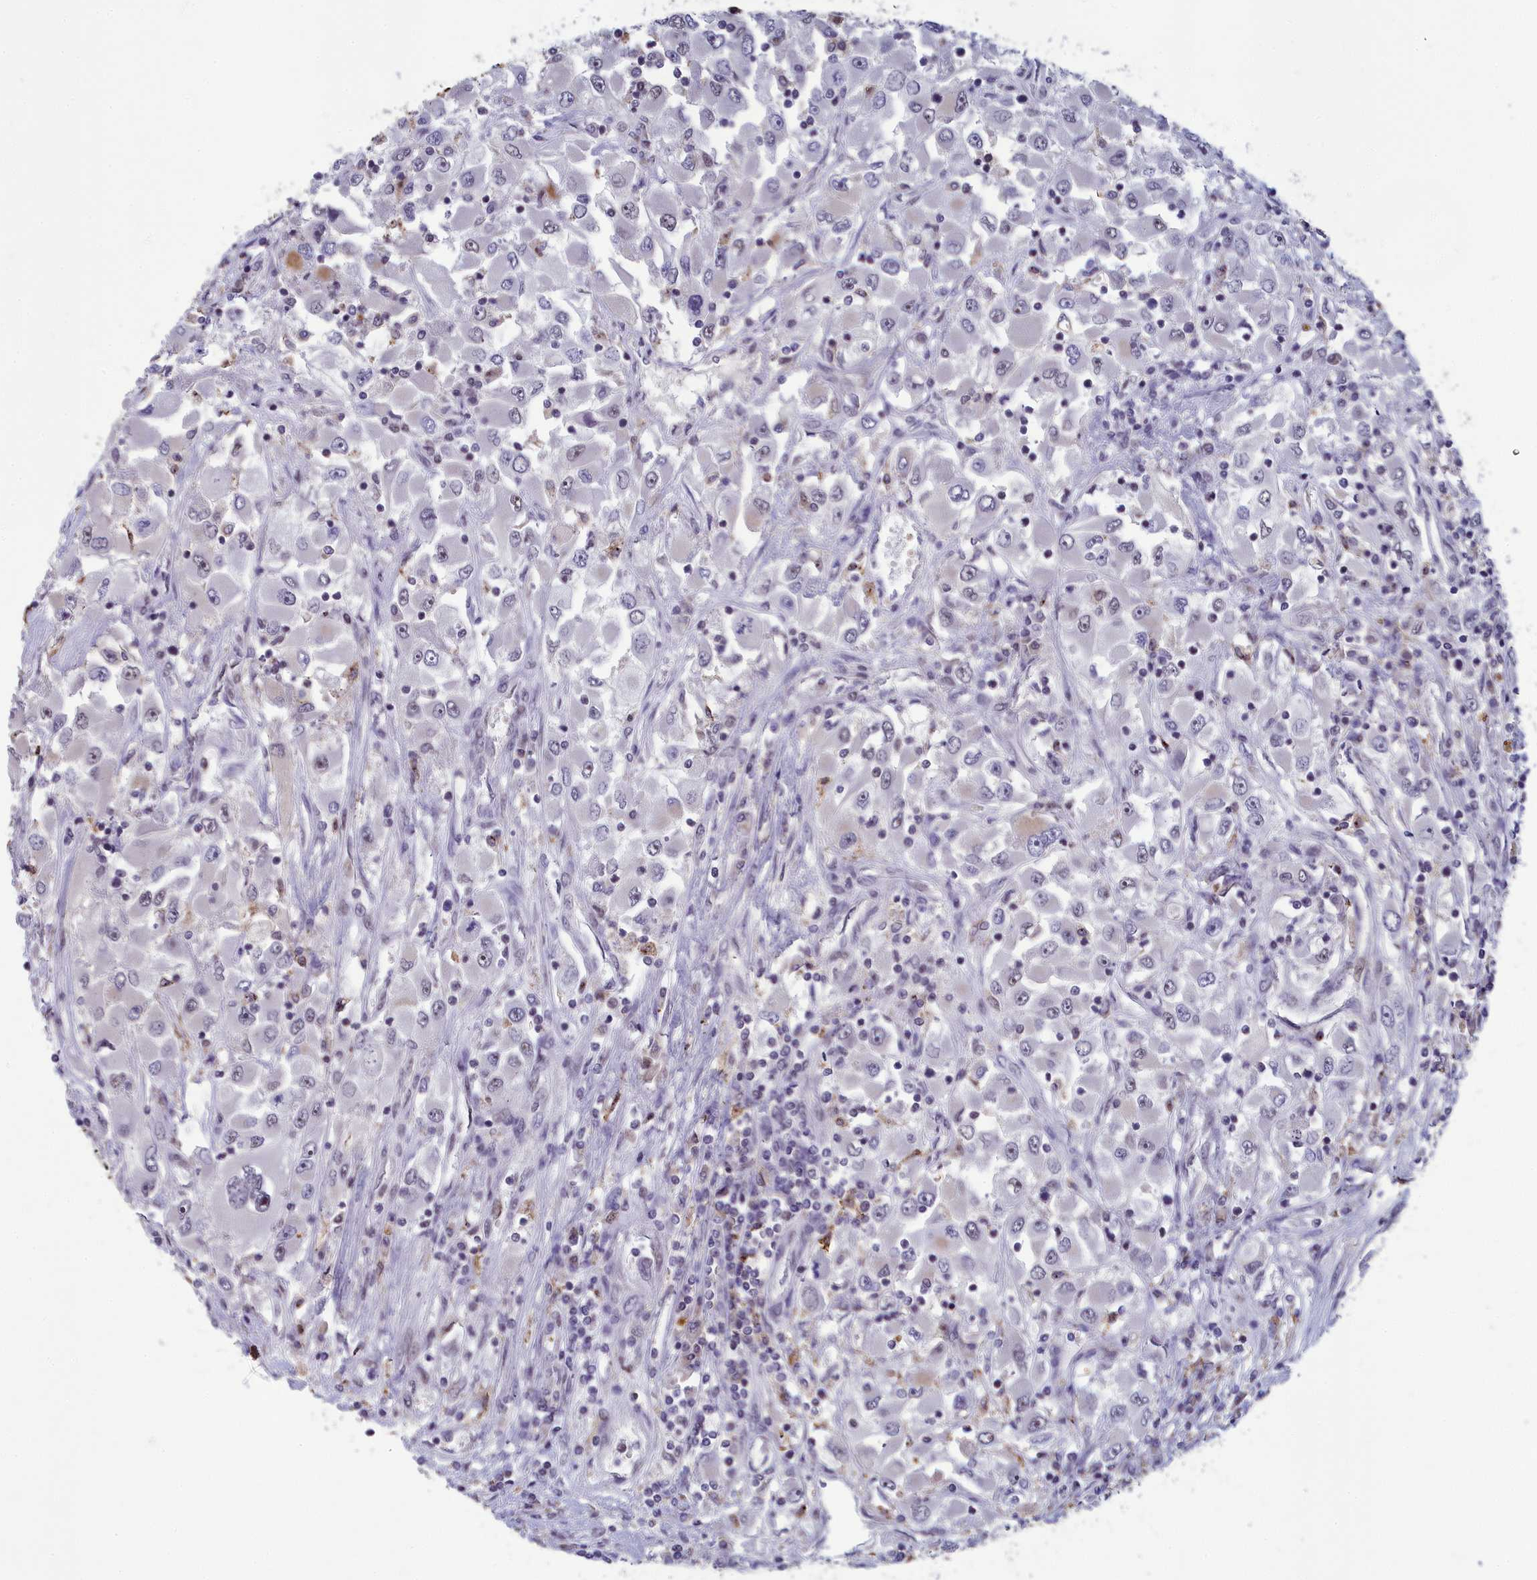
{"staining": {"intensity": "negative", "quantity": "none", "location": "none"}, "tissue": "renal cancer", "cell_type": "Tumor cells", "image_type": "cancer", "snomed": [{"axis": "morphology", "description": "Adenocarcinoma, NOS"}, {"axis": "topography", "description": "Kidney"}], "caption": "IHC image of neoplastic tissue: renal cancer (adenocarcinoma) stained with DAB displays no significant protein expression in tumor cells. (Brightfield microscopy of DAB IHC at high magnification).", "gene": "MT-CO3", "patient": {"sex": "female", "age": 52}}